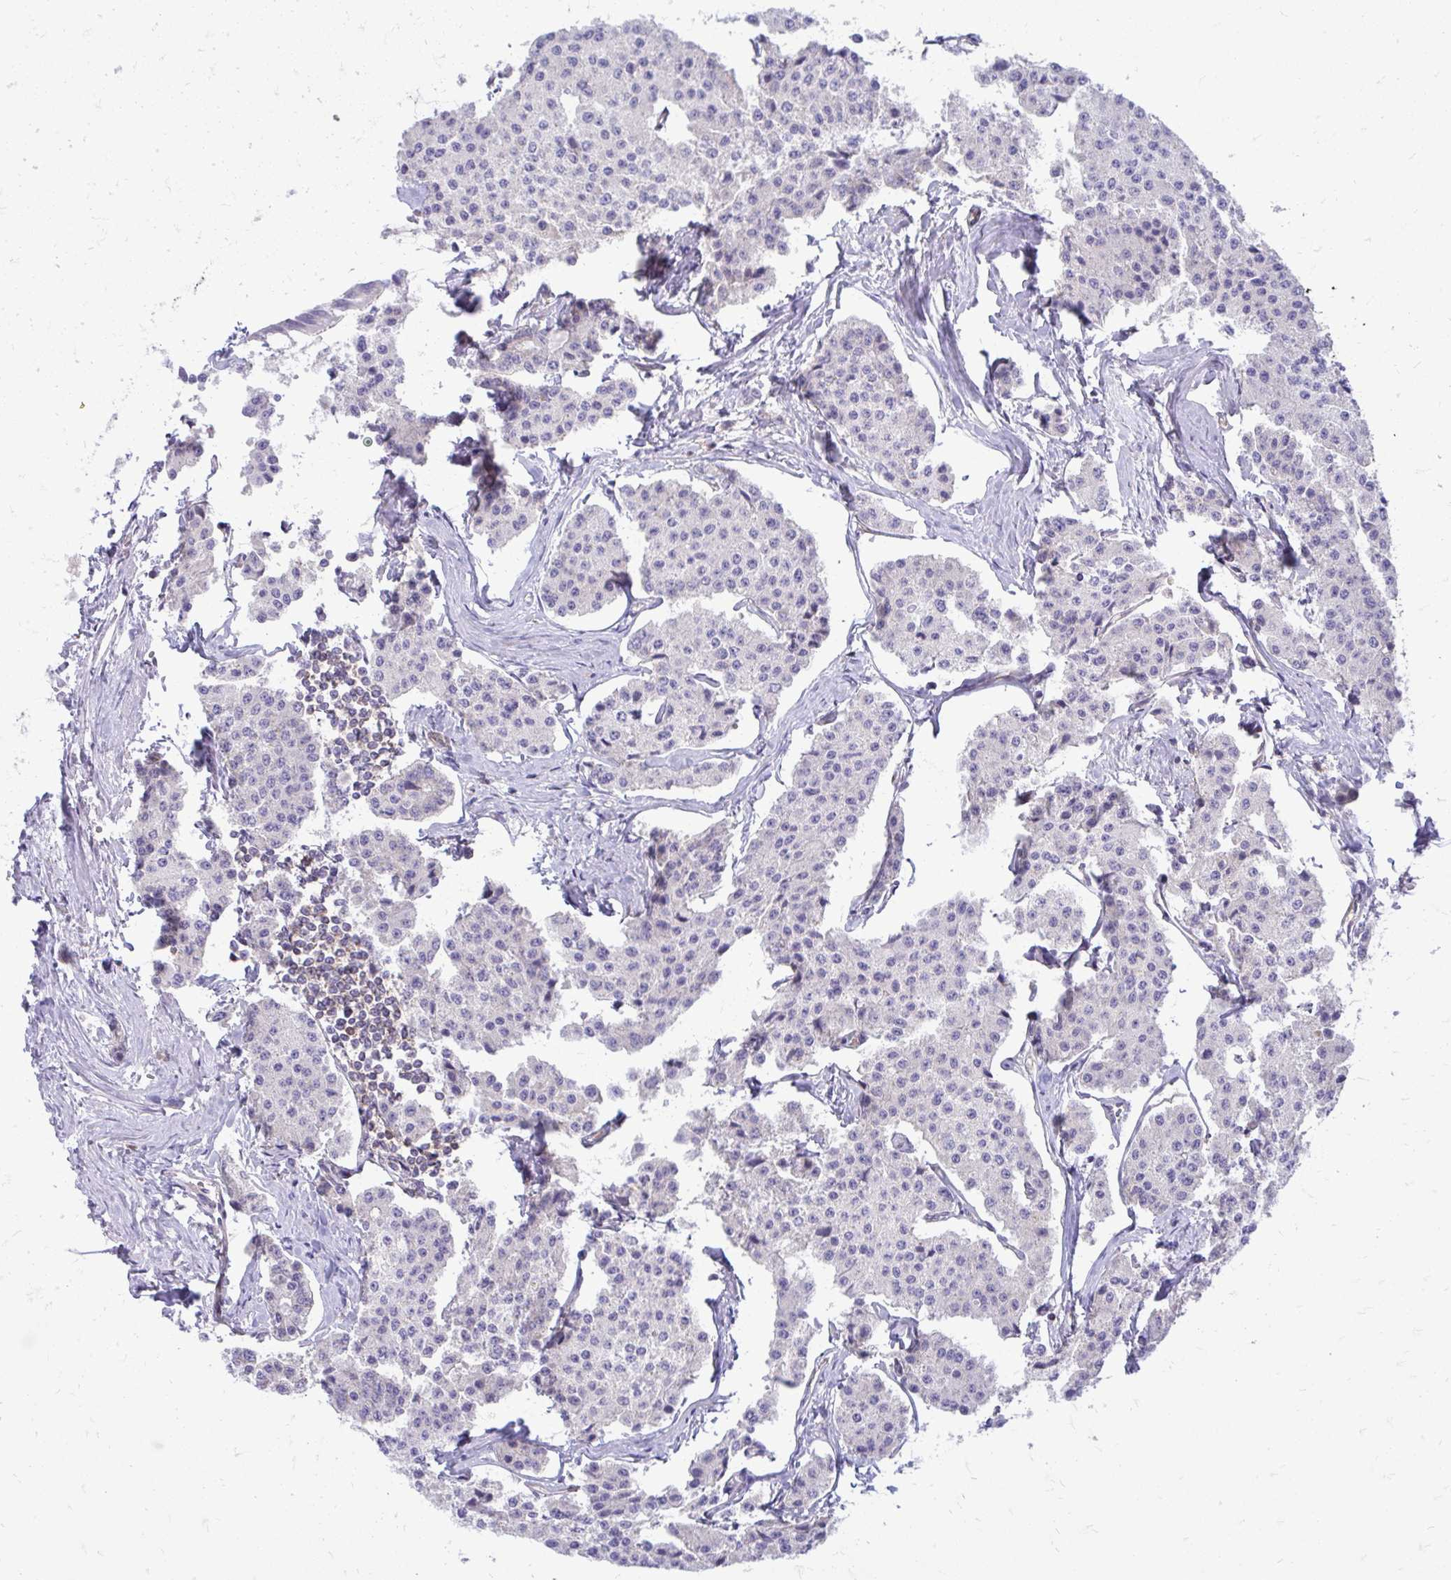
{"staining": {"intensity": "negative", "quantity": "none", "location": "none"}, "tissue": "carcinoid", "cell_type": "Tumor cells", "image_type": "cancer", "snomed": [{"axis": "morphology", "description": "Carcinoid, malignant, NOS"}, {"axis": "topography", "description": "Small intestine"}], "caption": "Histopathology image shows no protein expression in tumor cells of malignant carcinoid tissue.", "gene": "ASAP1", "patient": {"sex": "female", "age": 65}}